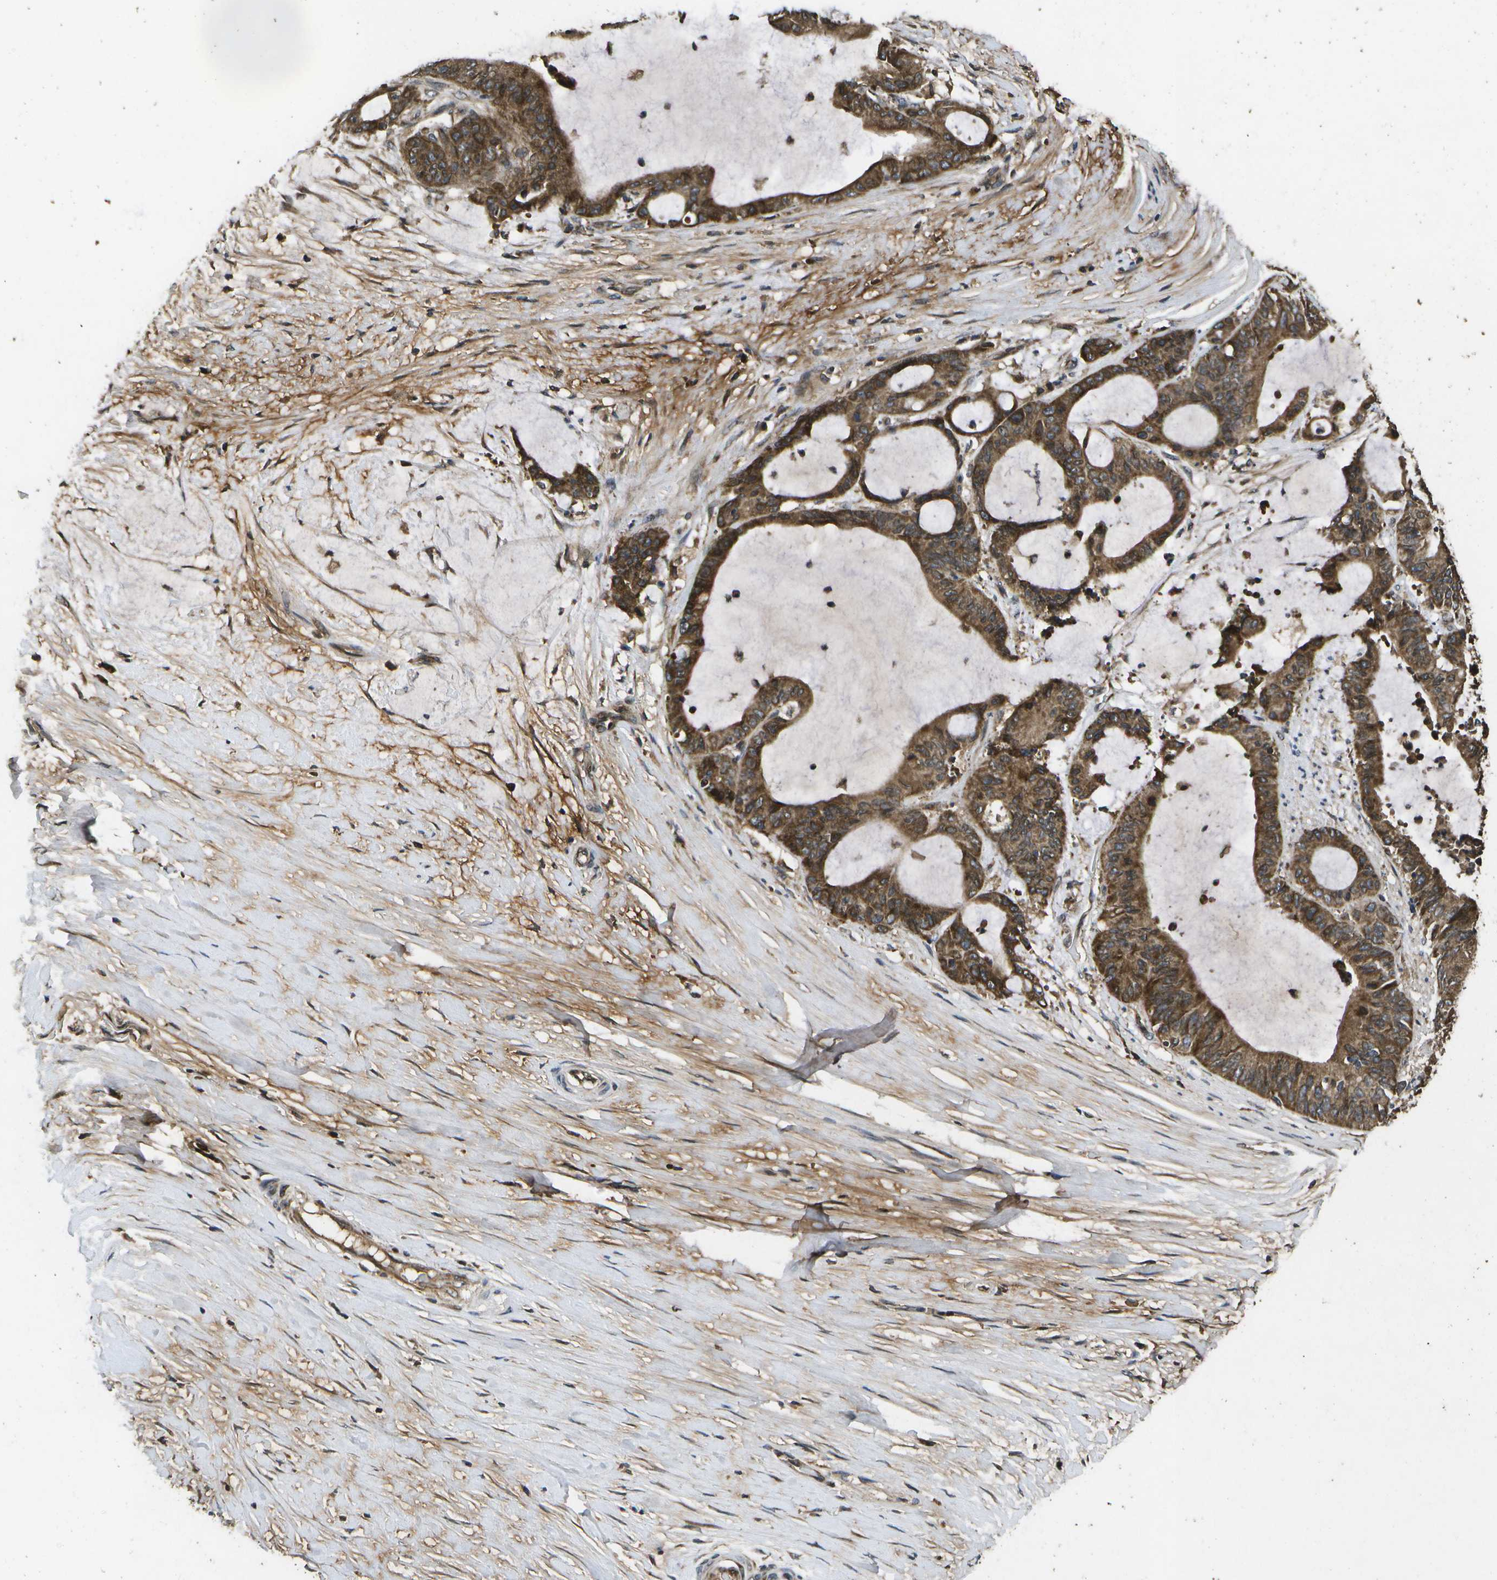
{"staining": {"intensity": "moderate", "quantity": ">75%", "location": "cytoplasmic/membranous"}, "tissue": "liver cancer", "cell_type": "Tumor cells", "image_type": "cancer", "snomed": [{"axis": "morphology", "description": "Cholangiocarcinoma"}, {"axis": "topography", "description": "Liver"}], "caption": "Cholangiocarcinoma (liver) tissue demonstrates moderate cytoplasmic/membranous expression in about >75% of tumor cells", "gene": "HFE", "patient": {"sex": "female", "age": 73}}